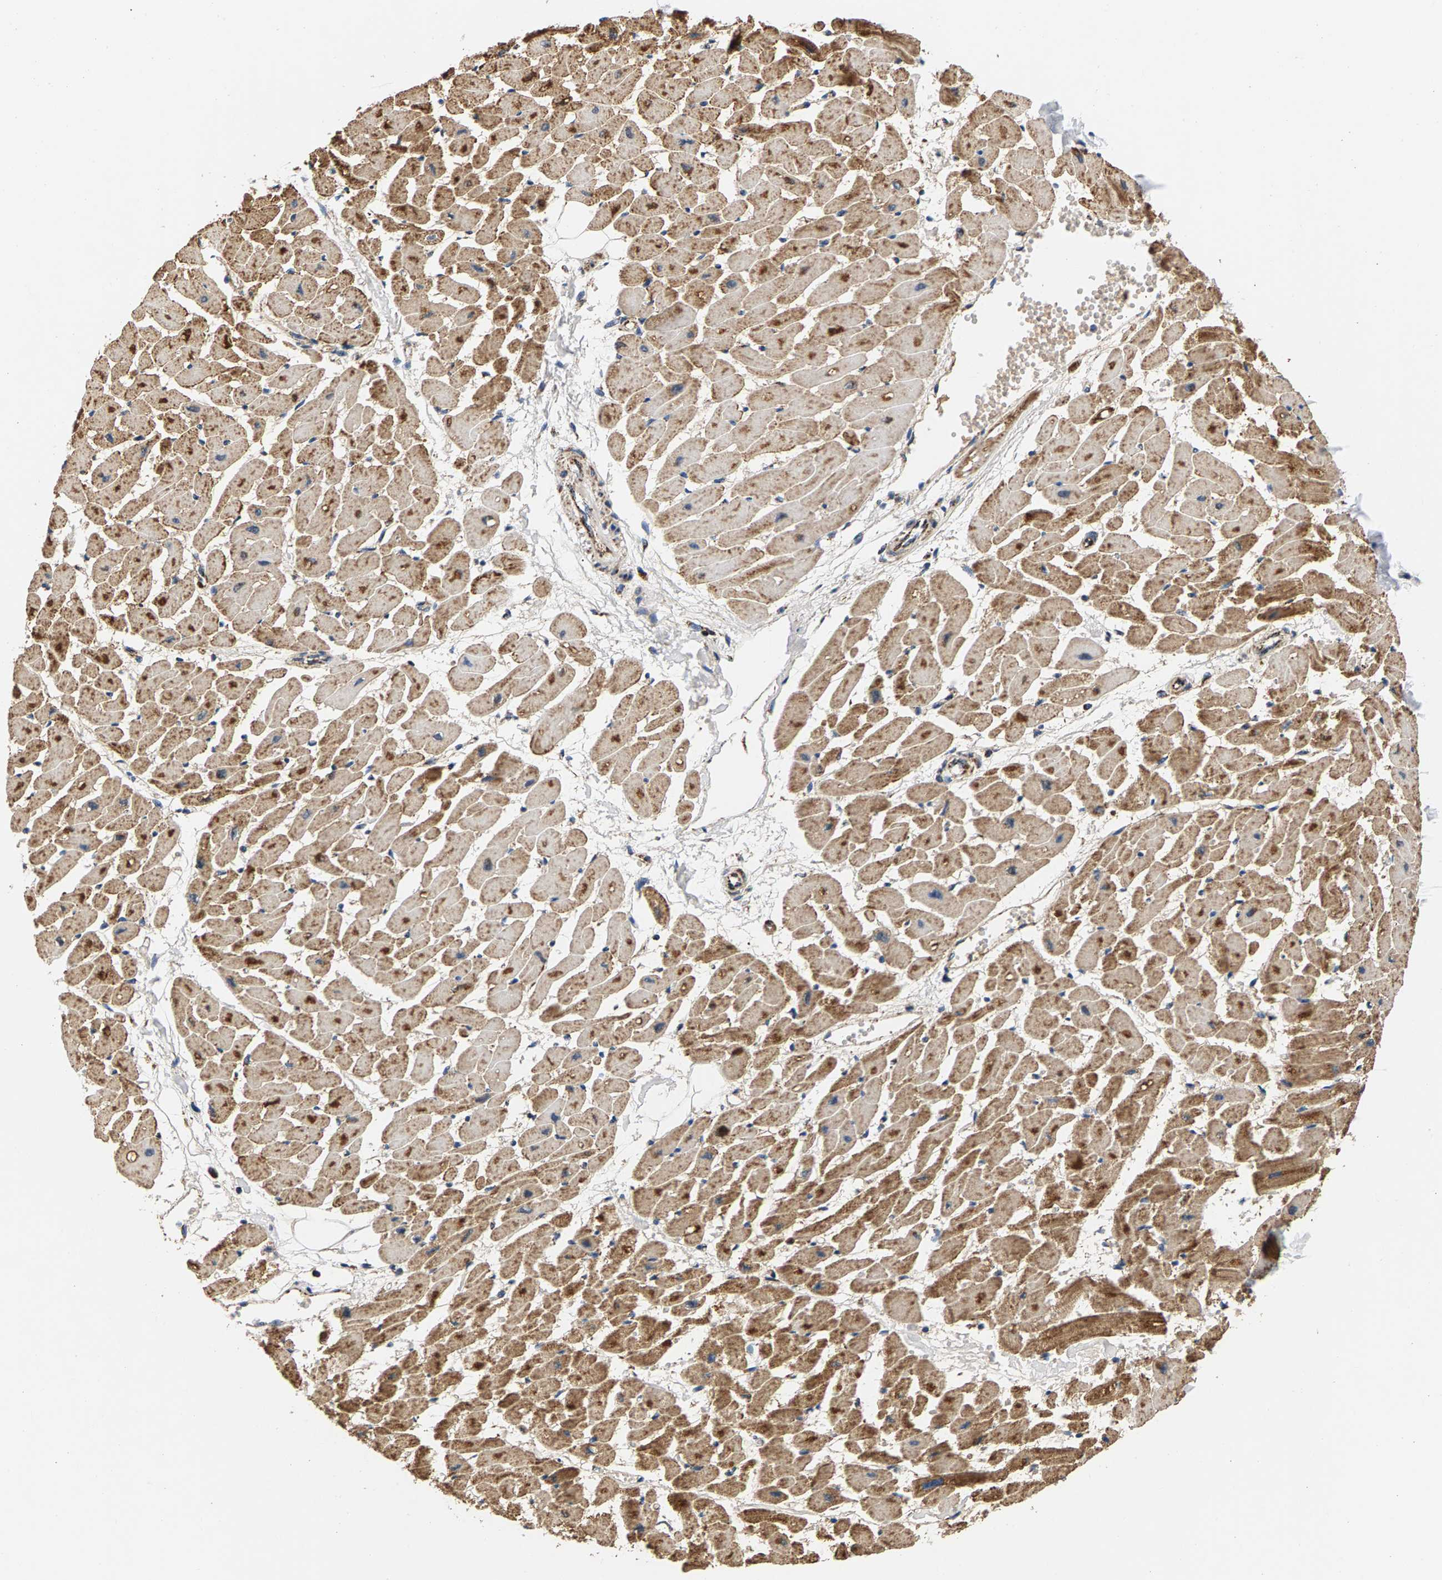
{"staining": {"intensity": "moderate", "quantity": ">75%", "location": "cytoplasmic/membranous"}, "tissue": "heart muscle", "cell_type": "Cardiomyocytes", "image_type": "normal", "snomed": [{"axis": "morphology", "description": "Normal tissue, NOS"}, {"axis": "topography", "description": "Heart"}], "caption": "Cardiomyocytes show medium levels of moderate cytoplasmic/membranous staining in approximately >75% of cells in benign heart muscle. (DAB = brown stain, brightfield microscopy at high magnification).", "gene": "PDE1A", "patient": {"sex": "female", "age": 19}}